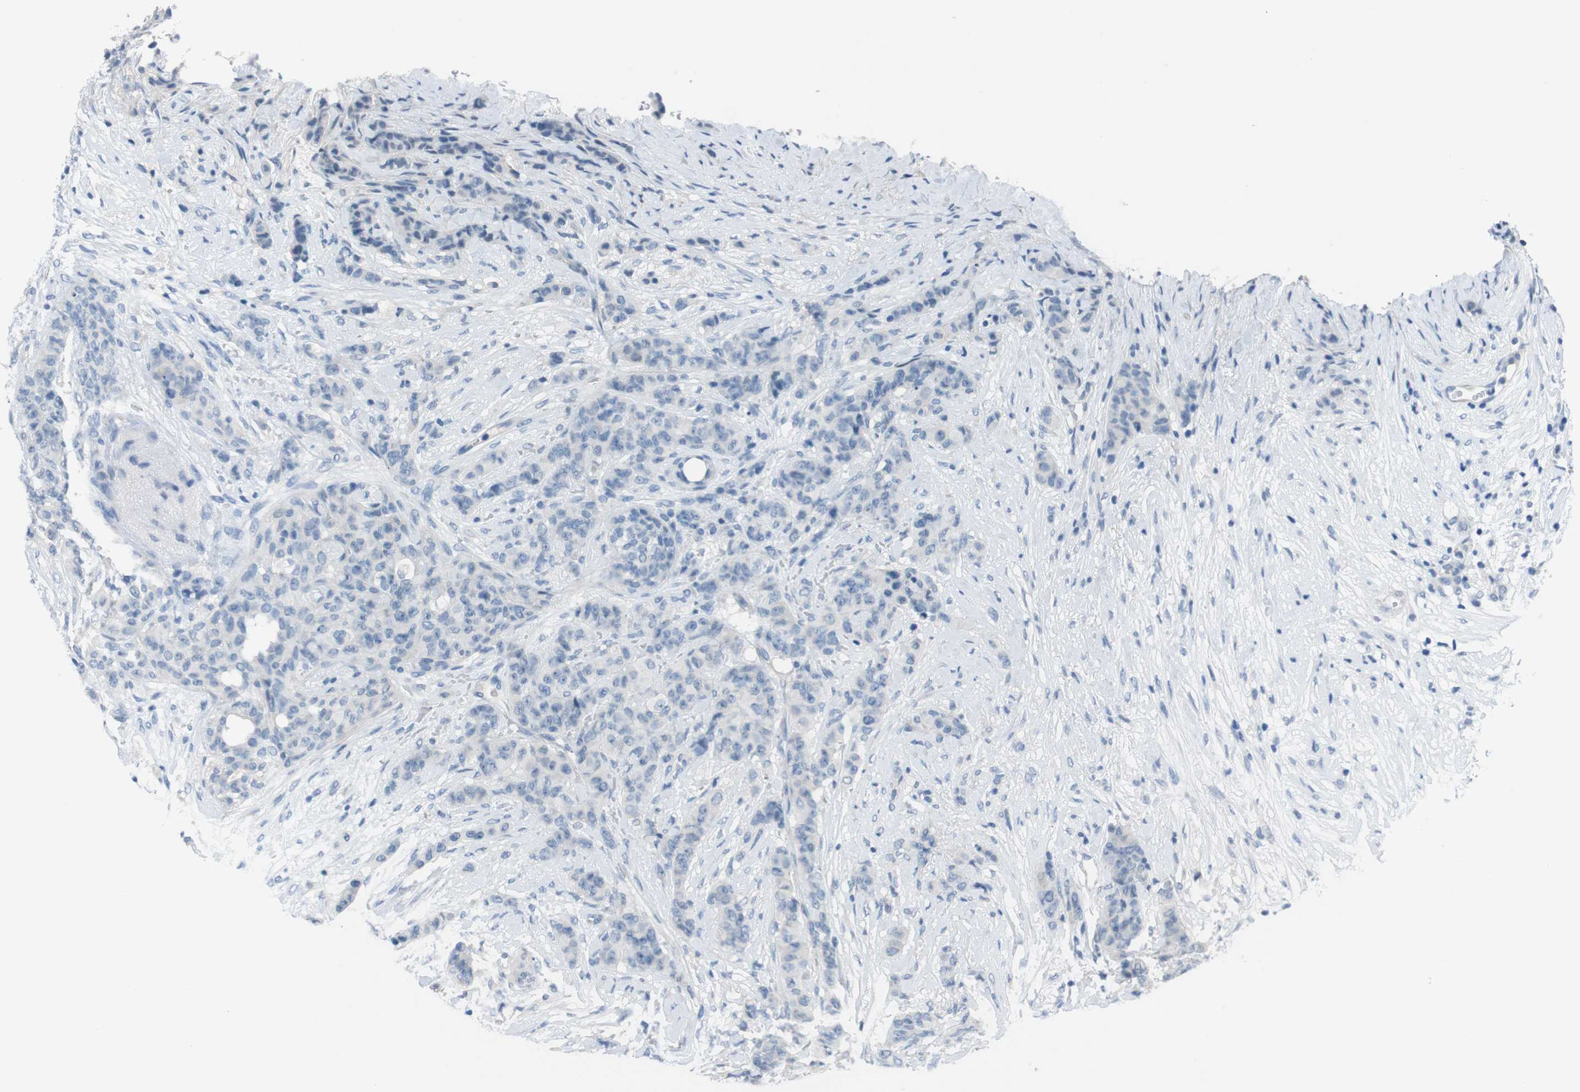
{"staining": {"intensity": "negative", "quantity": "none", "location": "none"}, "tissue": "breast cancer", "cell_type": "Tumor cells", "image_type": "cancer", "snomed": [{"axis": "morphology", "description": "Duct carcinoma"}, {"axis": "topography", "description": "Breast"}], "caption": "Tumor cells show no significant expression in breast intraductal carcinoma. (Stains: DAB immunohistochemistry with hematoxylin counter stain, Microscopy: brightfield microscopy at high magnification).", "gene": "HRH2", "patient": {"sex": "female", "age": 40}}